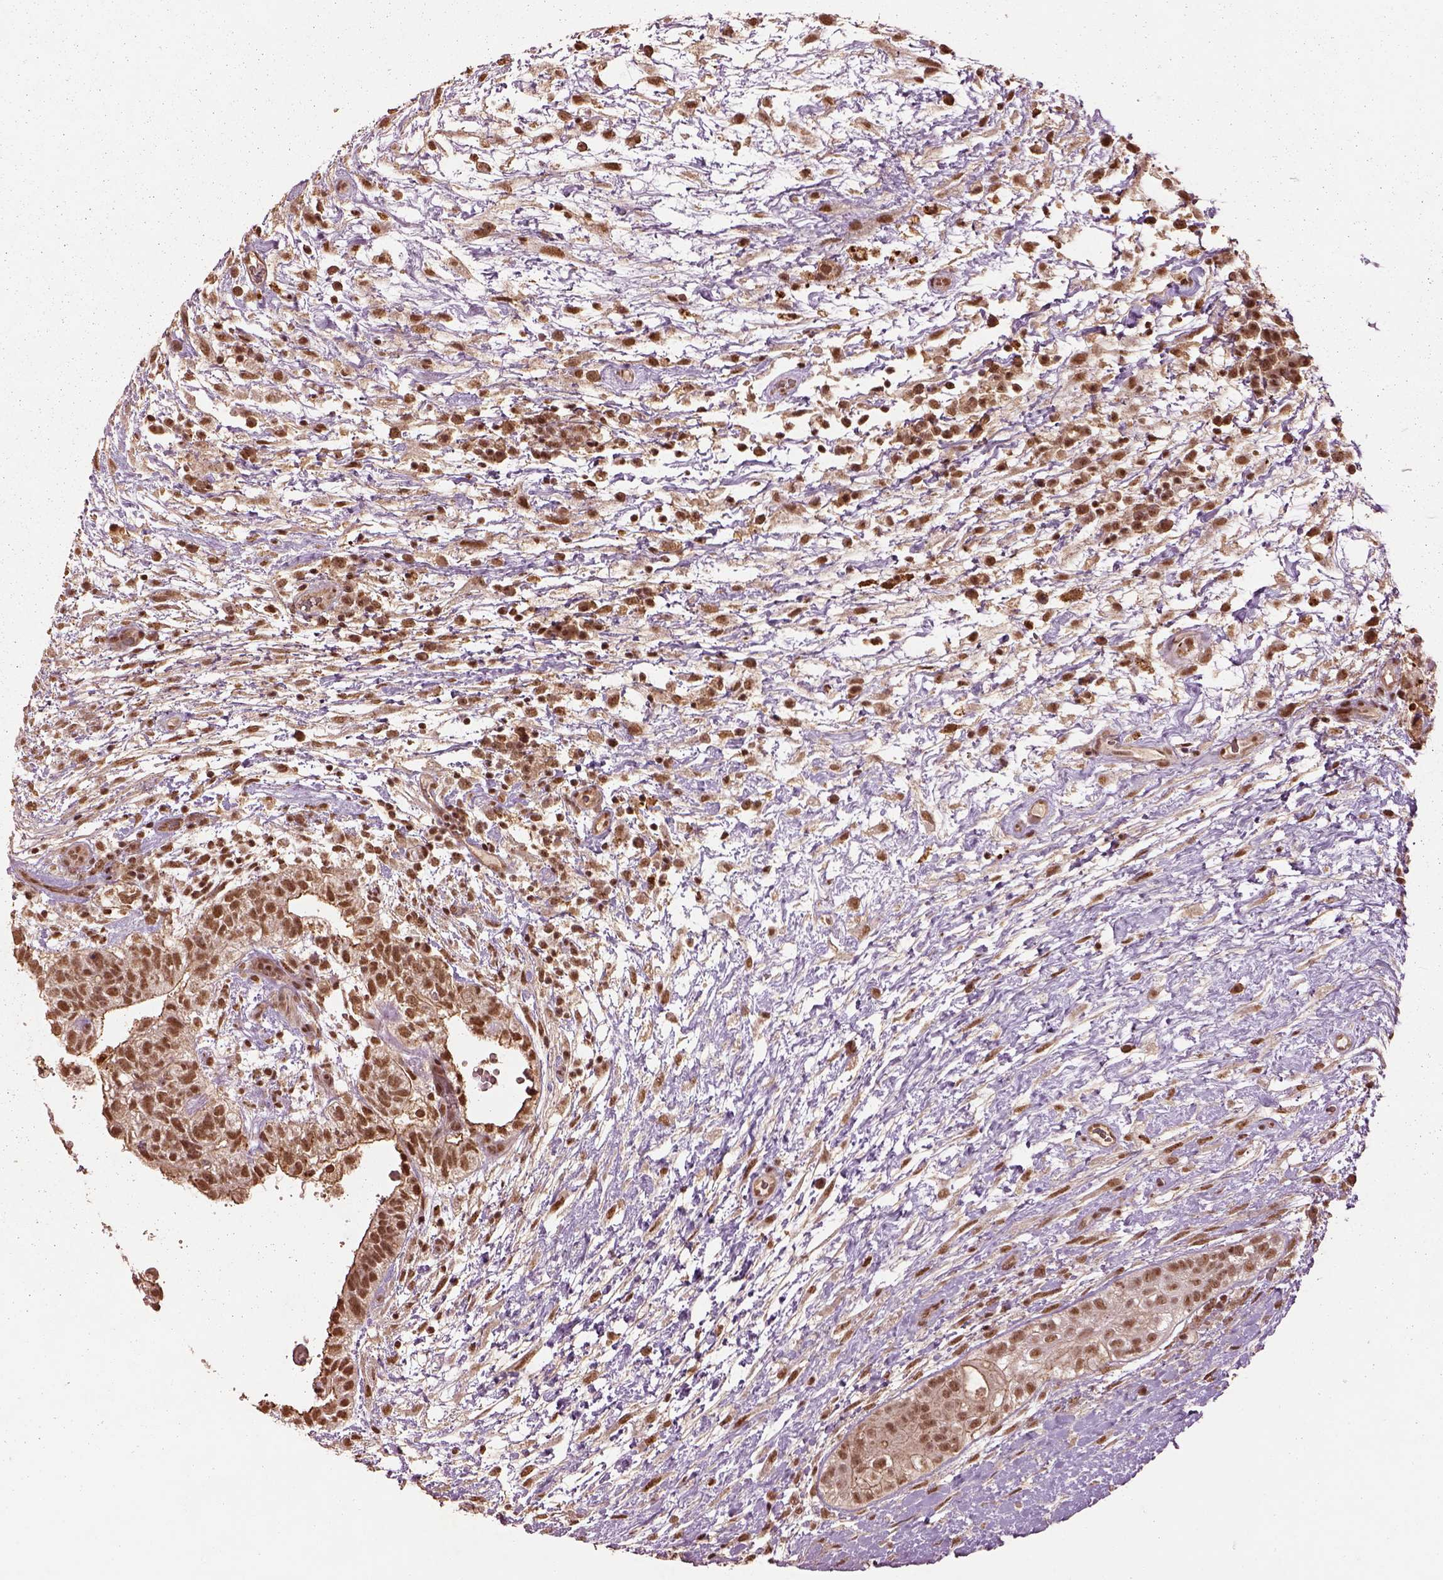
{"staining": {"intensity": "moderate", "quantity": ">75%", "location": "nuclear"}, "tissue": "testis cancer", "cell_type": "Tumor cells", "image_type": "cancer", "snomed": [{"axis": "morphology", "description": "Normal tissue, NOS"}, {"axis": "morphology", "description": "Carcinoma, Embryonal, NOS"}, {"axis": "topography", "description": "Testis"}], "caption": "Protein staining shows moderate nuclear positivity in about >75% of tumor cells in testis cancer.", "gene": "BRD9", "patient": {"sex": "male", "age": 32}}